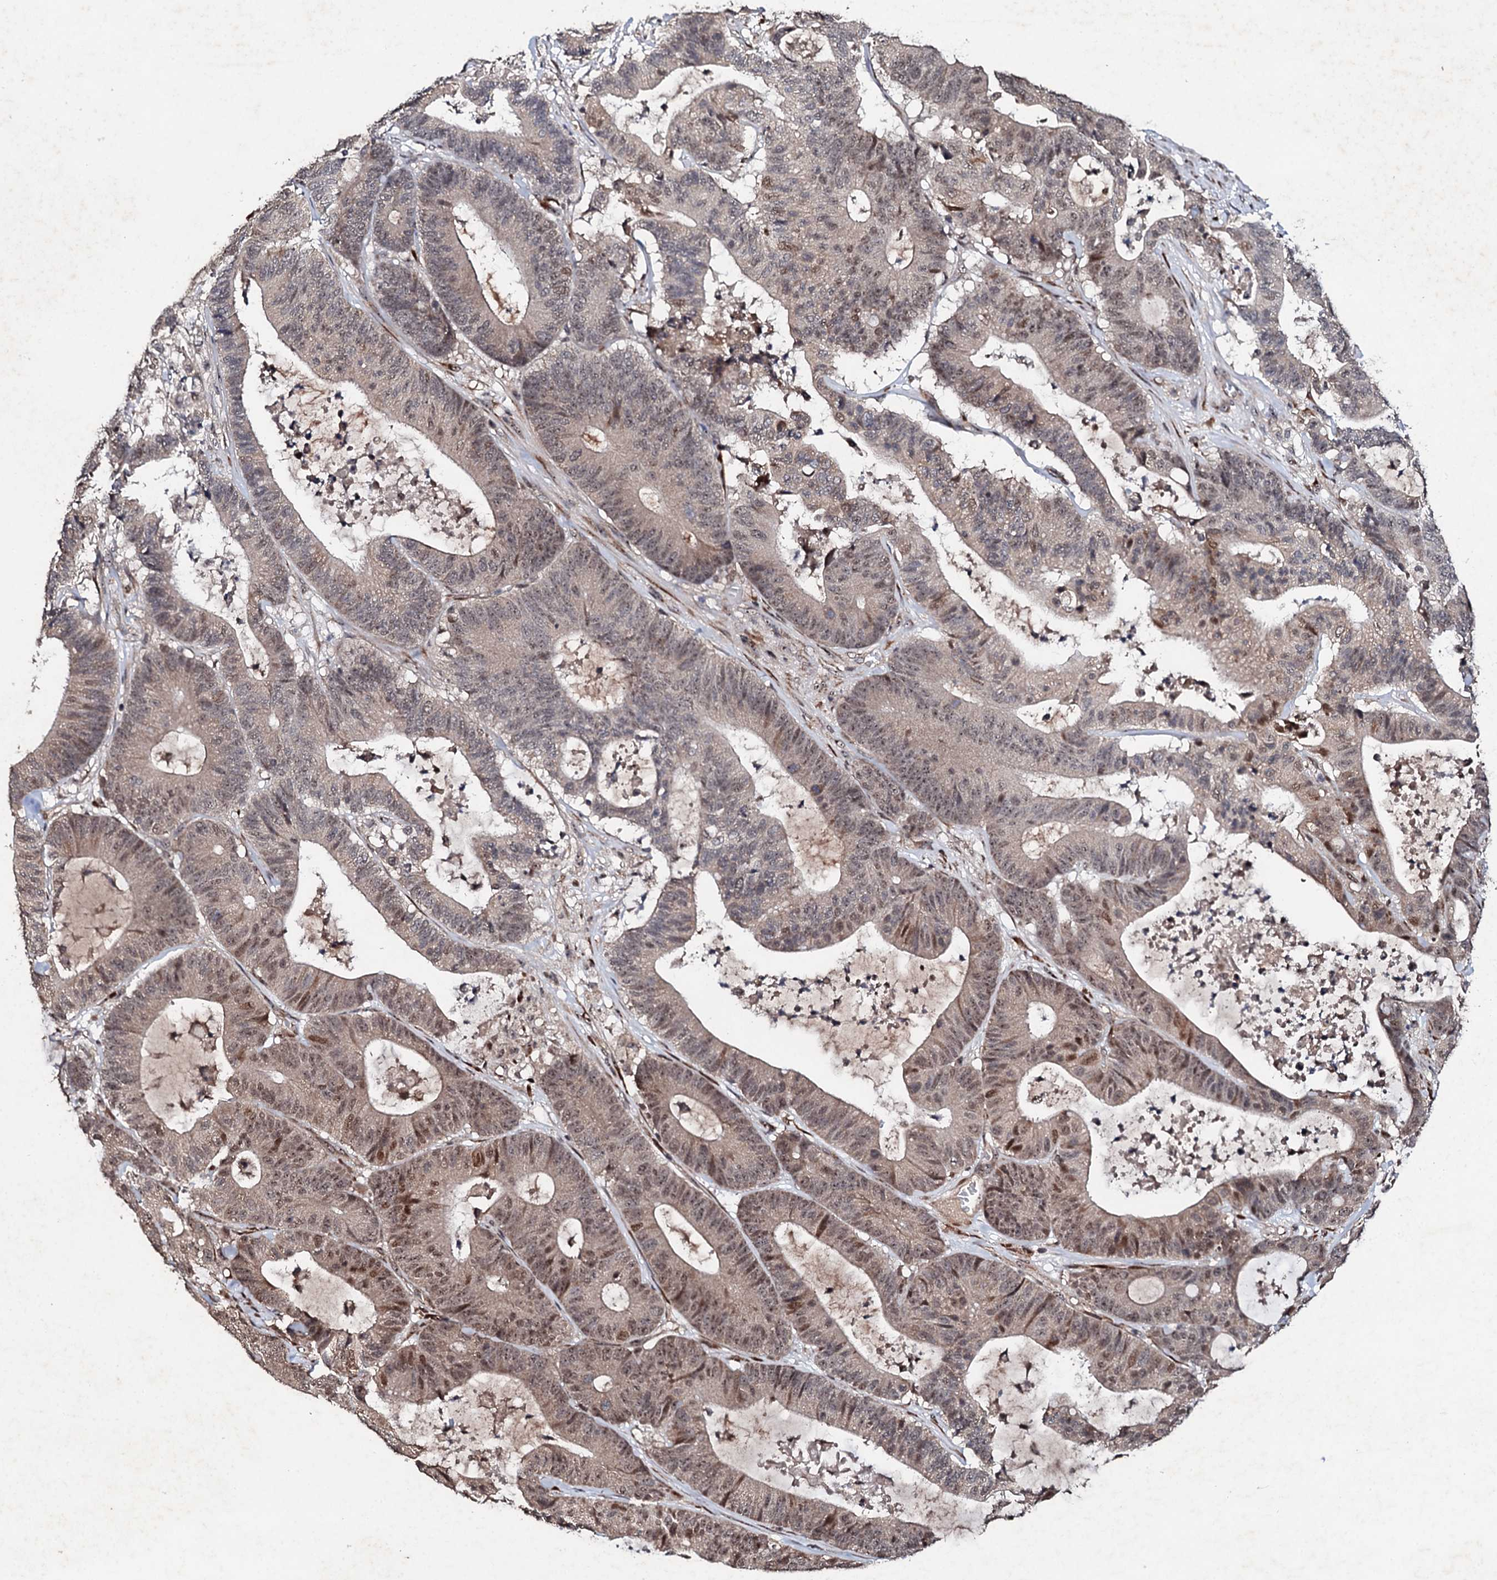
{"staining": {"intensity": "moderate", "quantity": "25%-75%", "location": "nuclear"}, "tissue": "colorectal cancer", "cell_type": "Tumor cells", "image_type": "cancer", "snomed": [{"axis": "morphology", "description": "Adenocarcinoma, NOS"}, {"axis": "topography", "description": "Colon"}], "caption": "Adenocarcinoma (colorectal) stained for a protein reveals moderate nuclear positivity in tumor cells.", "gene": "FAM111A", "patient": {"sex": "female", "age": 84}}